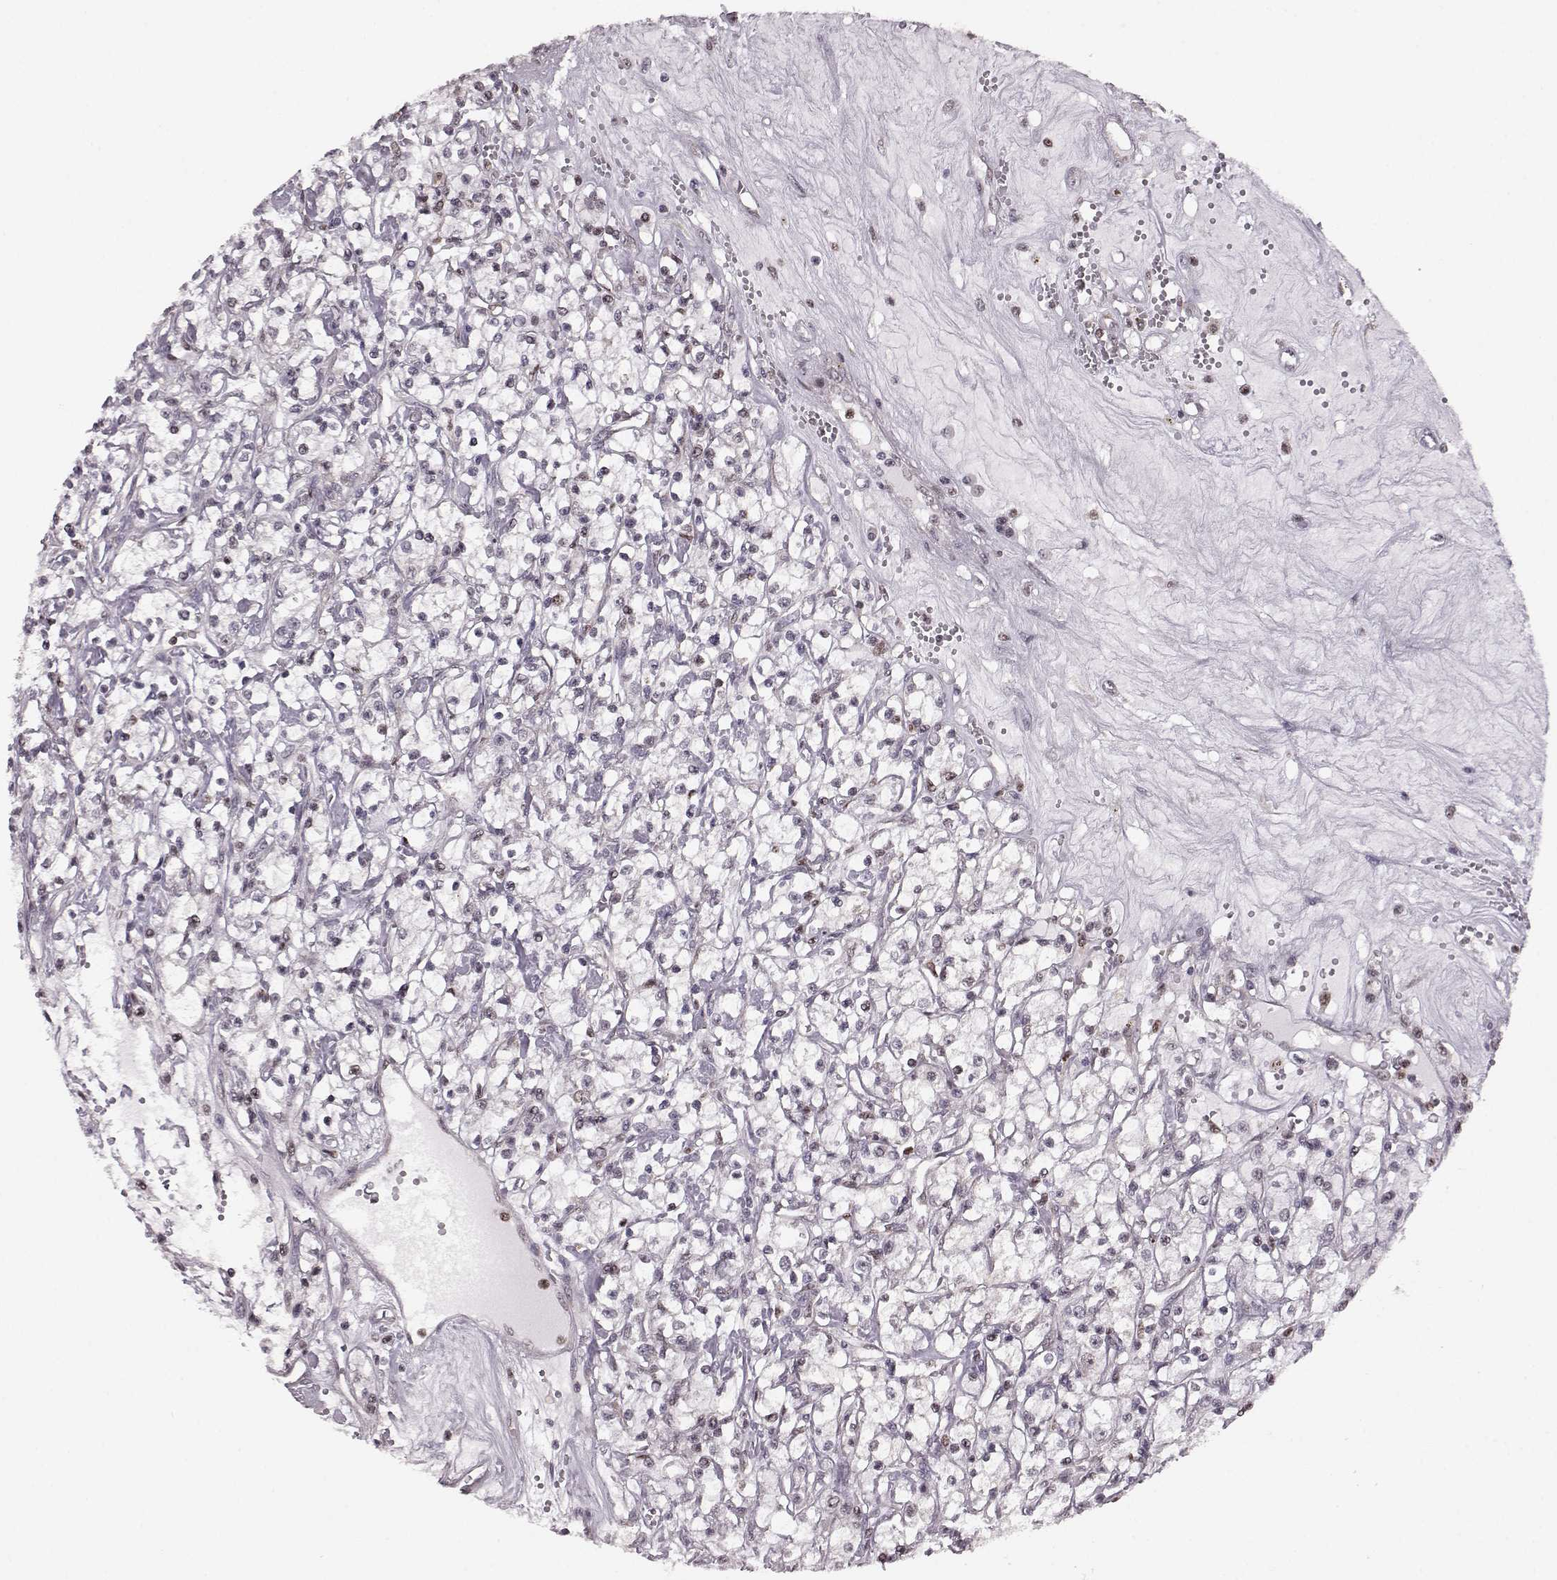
{"staining": {"intensity": "negative", "quantity": "none", "location": "none"}, "tissue": "renal cancer", "cell_type": "Tumor cells", "image_type": "cancer", "snomed": [{"axis": "morphology", "description": "Adenocarcinoma, NOS"}, {"axis": "topography", "description": "Kidney"}], "caption": "Immunohistochemistry micrograph of human adenocarcinoma (renal) stained for a protein (brown), which displays no expression in tumor cells. Brightfield microscopy of immunohistochemistry (IHC) stained with DAB (brown) and hematoxylin (blue), captured at high magnification.", "gene": "KLF6", "patient": {"sex": "female", "age": 59}}